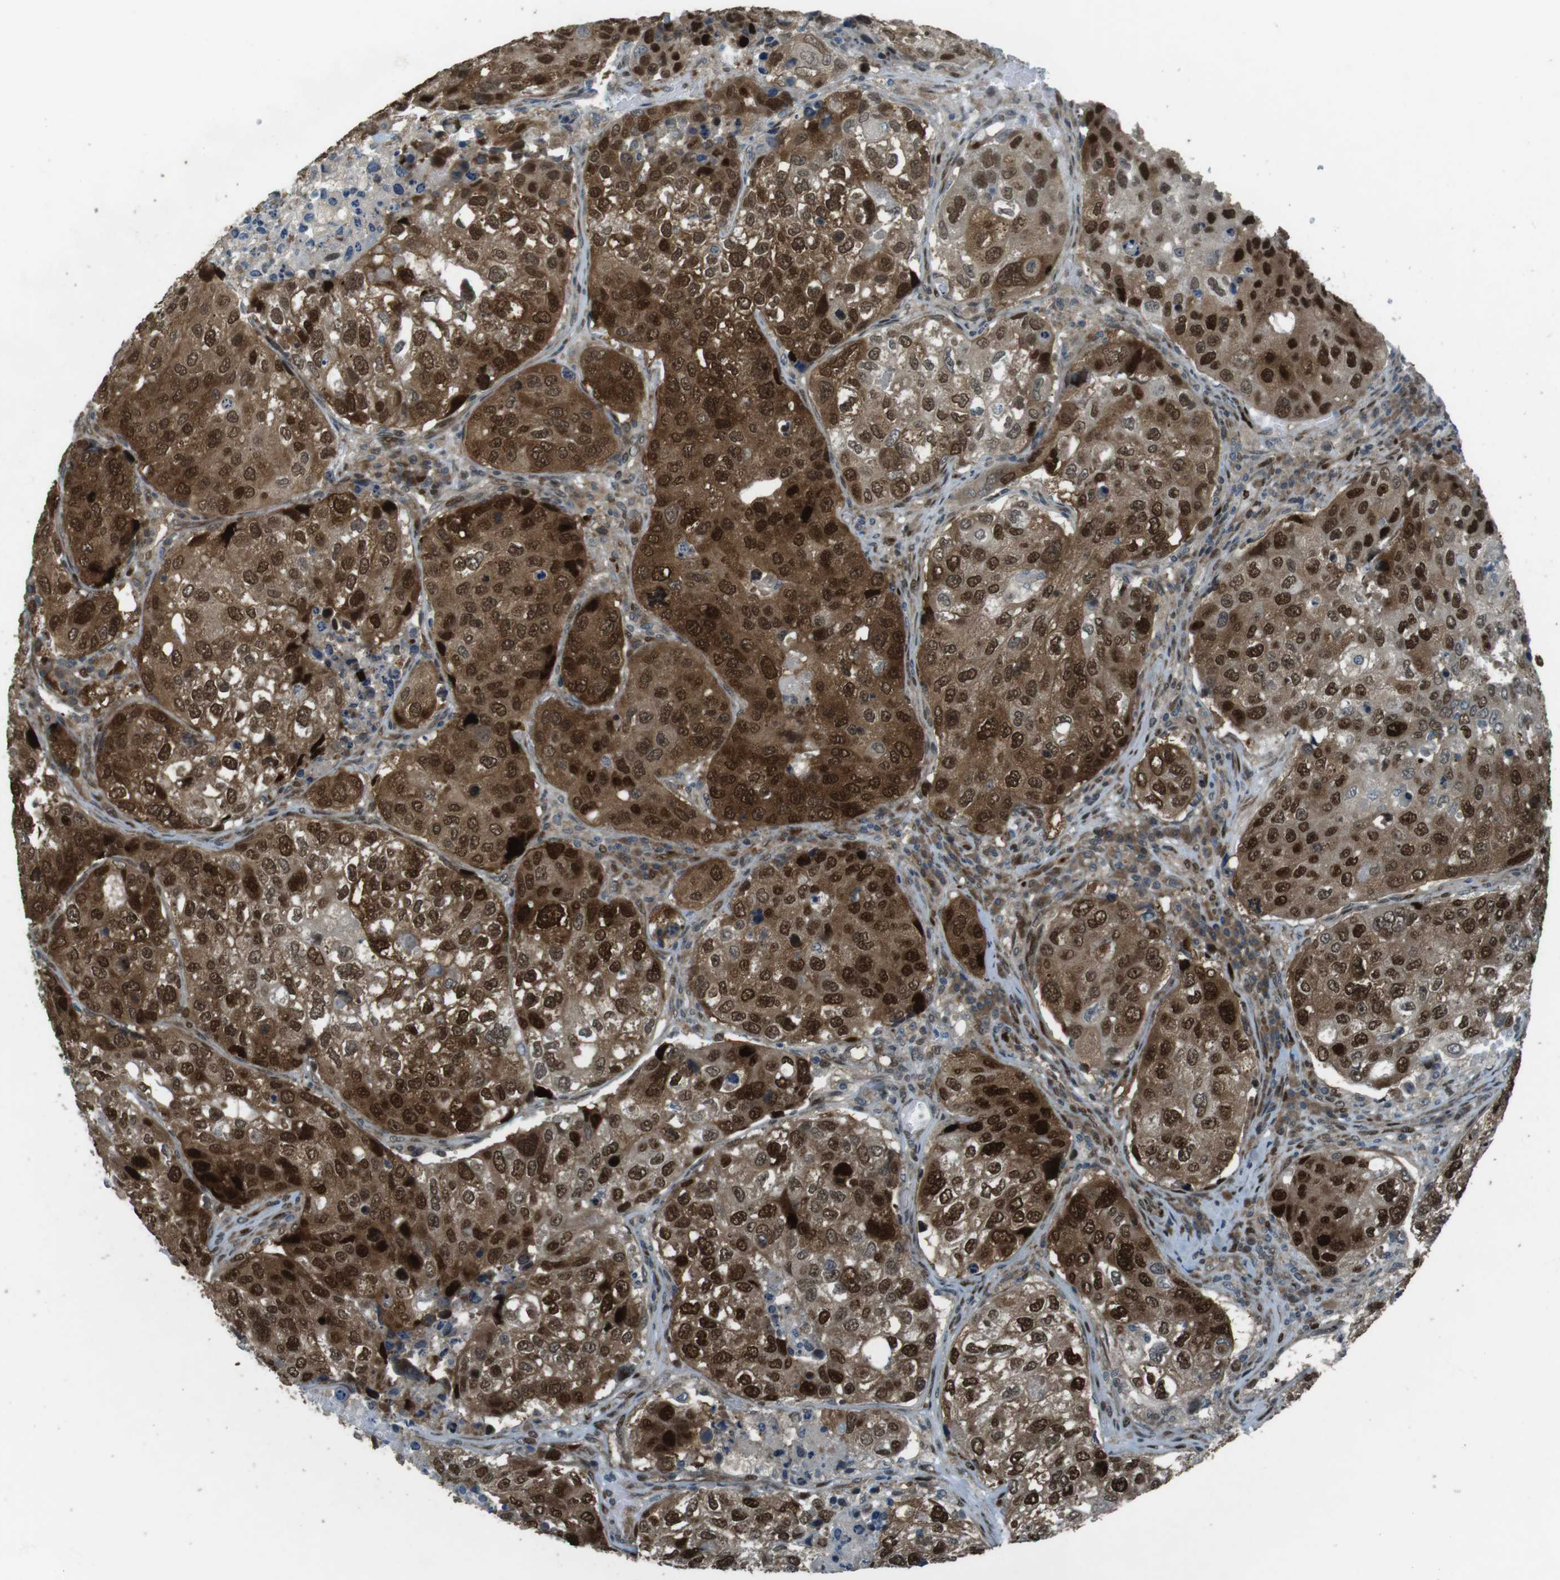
{"staining": {"intensity": "strong", "quantity": ">75%", "location": "cytoplasmic/membranous,nuclear"}, "tissue": "urothelial cancer", "cell_type": "Tumor cells", "image_type": "cancer", "snomed": [{"axis": "morphology", "description": "Urothelial carcinoma, High grade"}, {"axis": "topography", "description": "Lymph node"}, {"axis": "topography", "description": "Urinary bladder"}], "caption": "Immunohistochemical staining of human high-grade urothelial carcinoma shows high levels of strong cytoplasmic/membranous and nuclear protein staining in approximately >75% of tumor cells.", "gene": "ZNF330", "patient": {"sex": "male", "age": 51}}